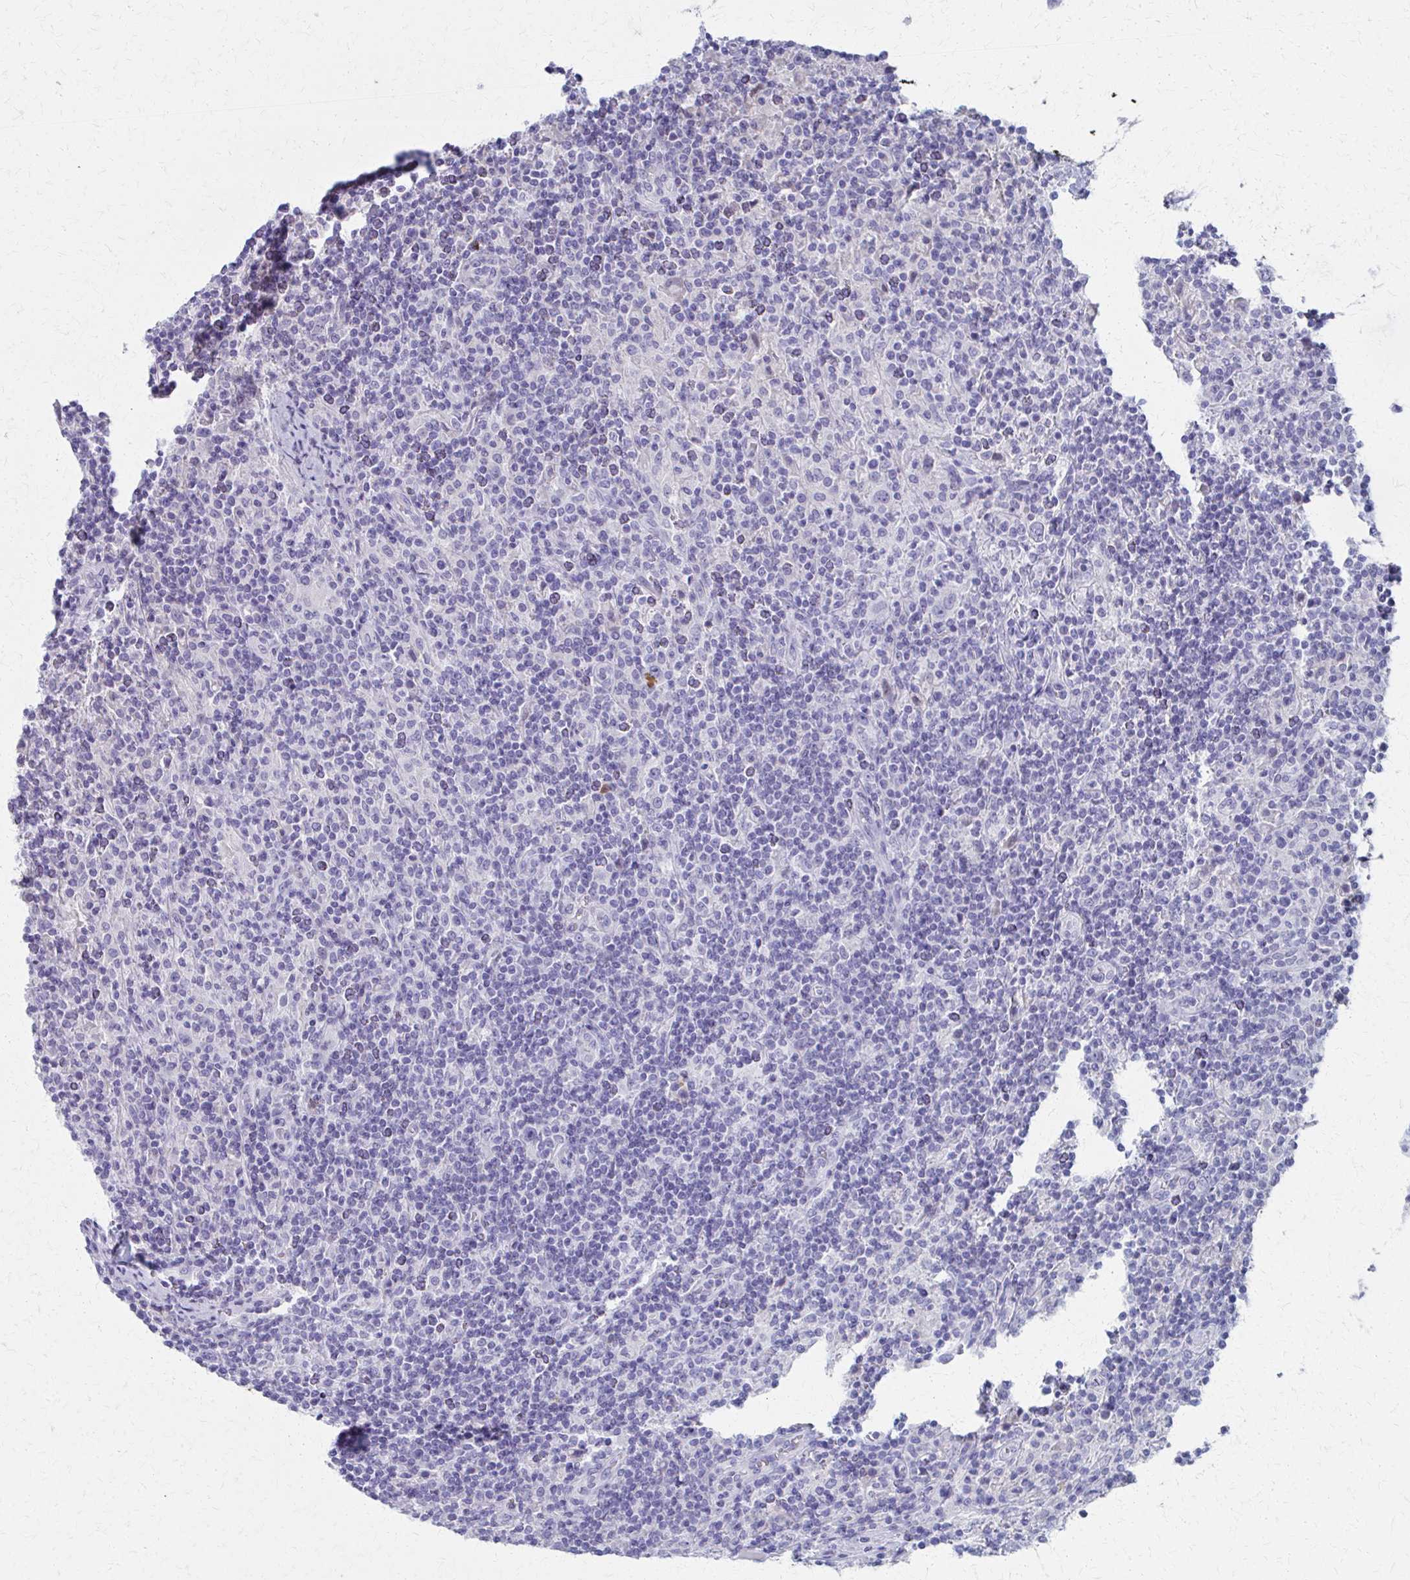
{"staining": {"intensity": "negative", "quantity": "none", "location": "none"}, "tissue": "lymphoma", "cell_type": "Tumor cells", "image_type": "cancer", "snomed": [{"axis": "morphology", "description": "Hodgkin's disease, NOS"}, {"axis": "topography", "description": "Lymph node"}], "caption": "The micrograph reveals no significant staining in tumor cells of Hodgkin's disease.", "gene": "MS4A2", "patient": {"sex": "male", "age": 70}}